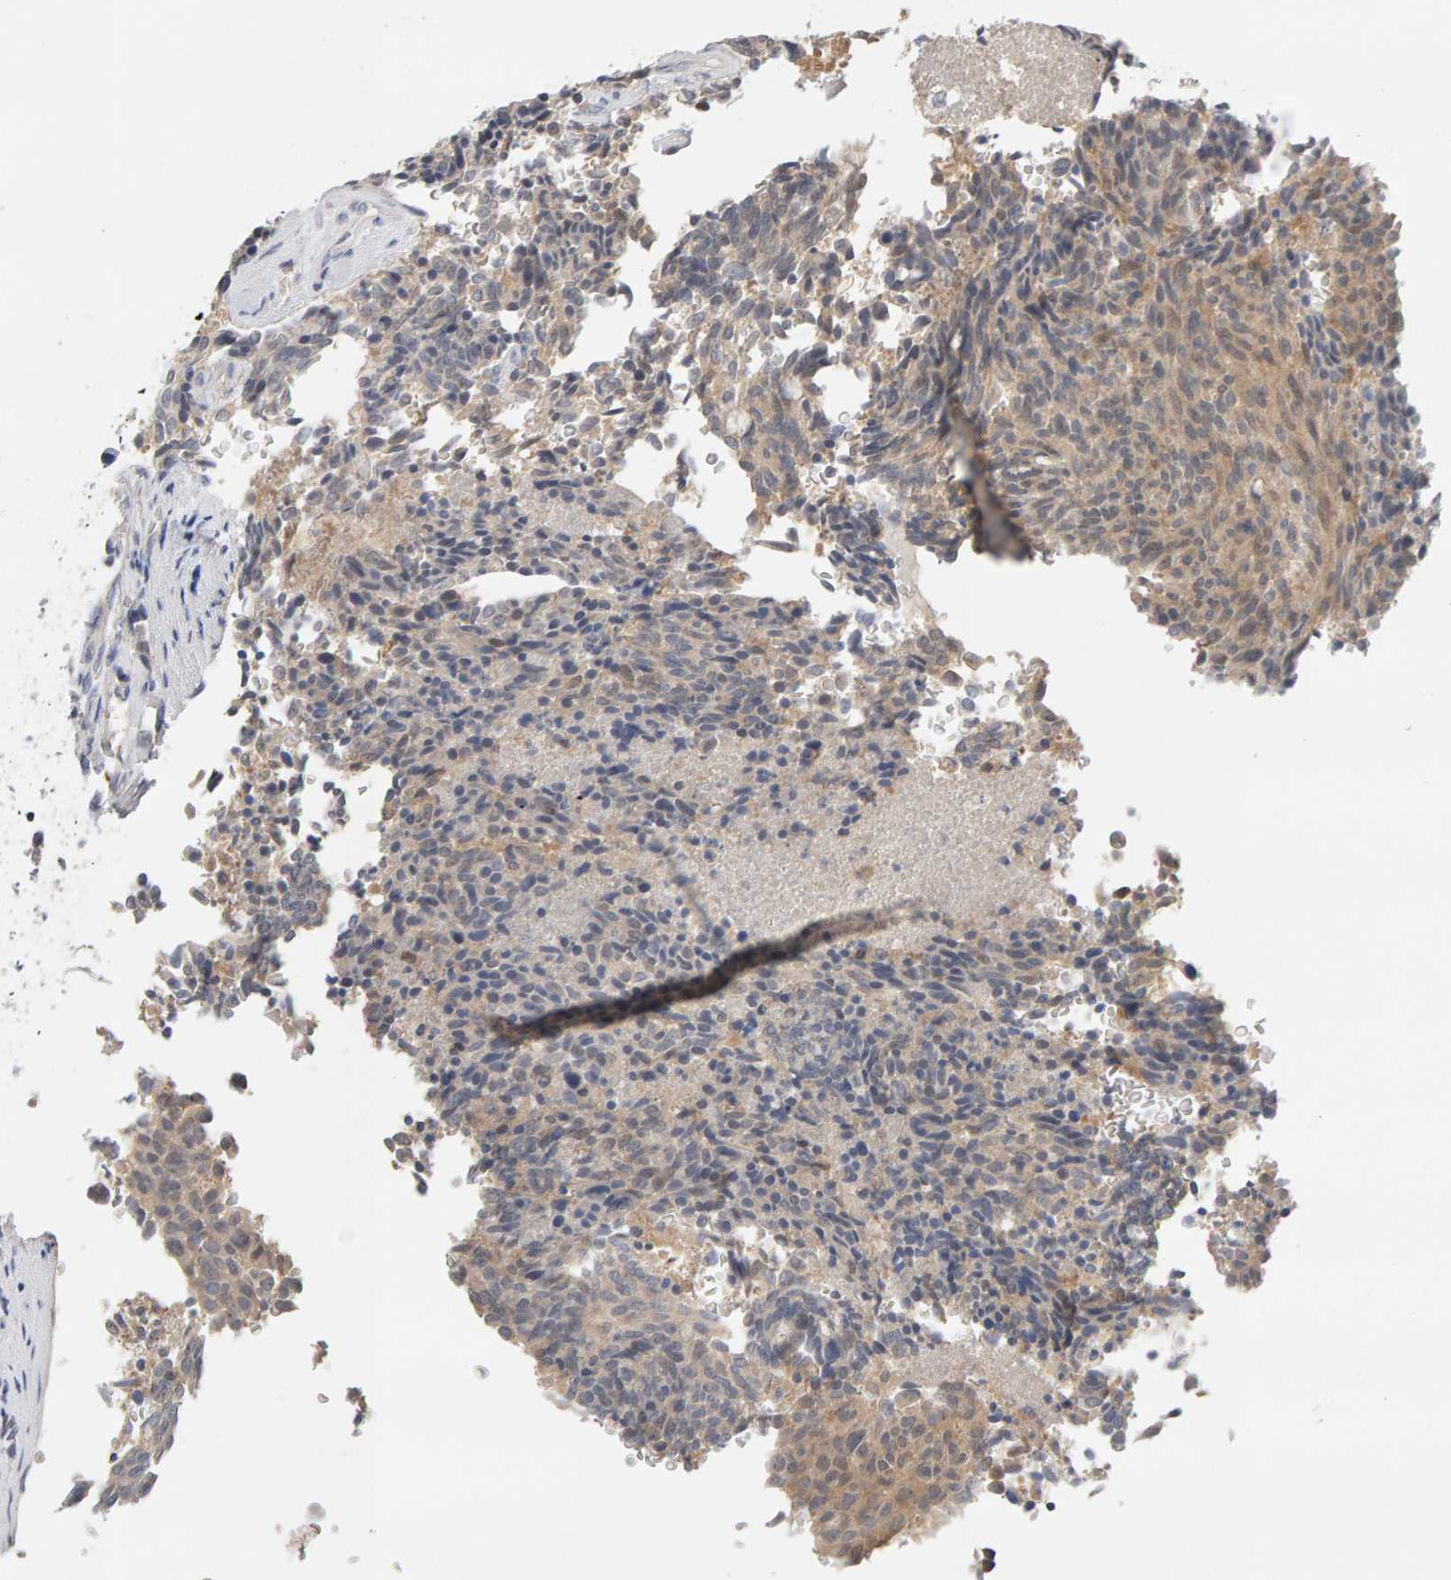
{"staining": {"intensity": "weak", "quantity": ">75%", "location": "cytoplasmic/membranous"}, "tissue": "carcinoid", "cell_type": "Tumor cells", "image_type": "cancer", "snomed": [{"axis": "morphology", "description": "Carcinoid, malignant, NOS"}, {"axis": "topography", "description": "Pancreas"}], "caption": "Tumor cells reveal low levels of weak cytoplasmic/membranous positivity in approximately >75% of cells in human malignant carcinoid. The staining was performed using DAB to visualize the protein expression in brown, while the nuclei were stained in blue with hematoxylin (Magnification: 20x).", "gene": "GFUS", "patient": {"sex": "female", "age": 54}}